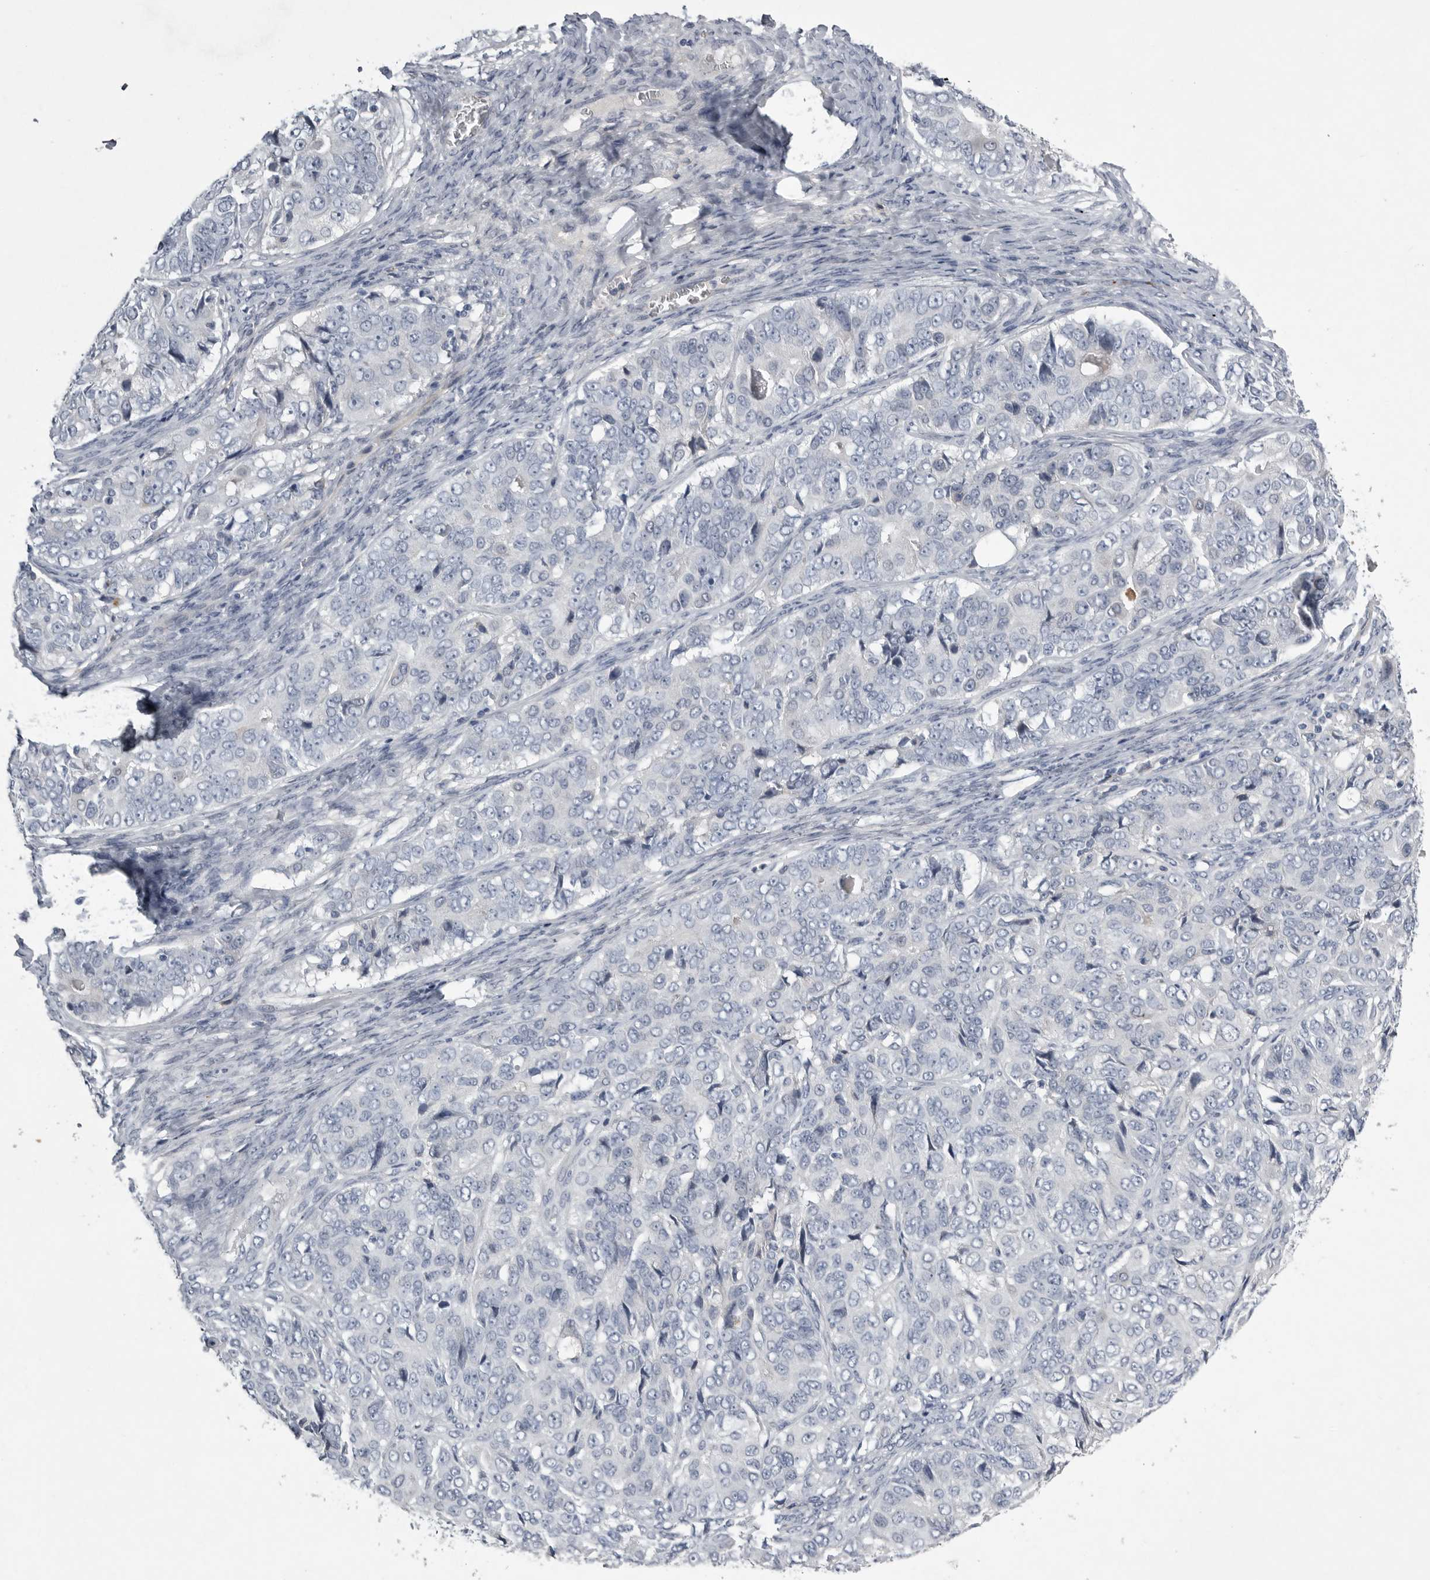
{"staining": {"intensity": "negative", "quantity": "none", "location": "none"}, "tissue": "ovarian cancer", "cell_type": "Tumor cells", "image_type": "cancer", "snomed": [{"axis": "morphology", "description": "Carcinoma, endometroid"}, {"axis": "topography", "description": "Ovary"}], "caption": "IHC image of neoplastic tissue: ovarian cancer (endometroid carcinoma) stained with DAB (3,3'-diaminobenzidine) shows no significant protein positivity in tumor cells.", "gene": "CRP", "patient": {"sex": "female", "age": 51}}